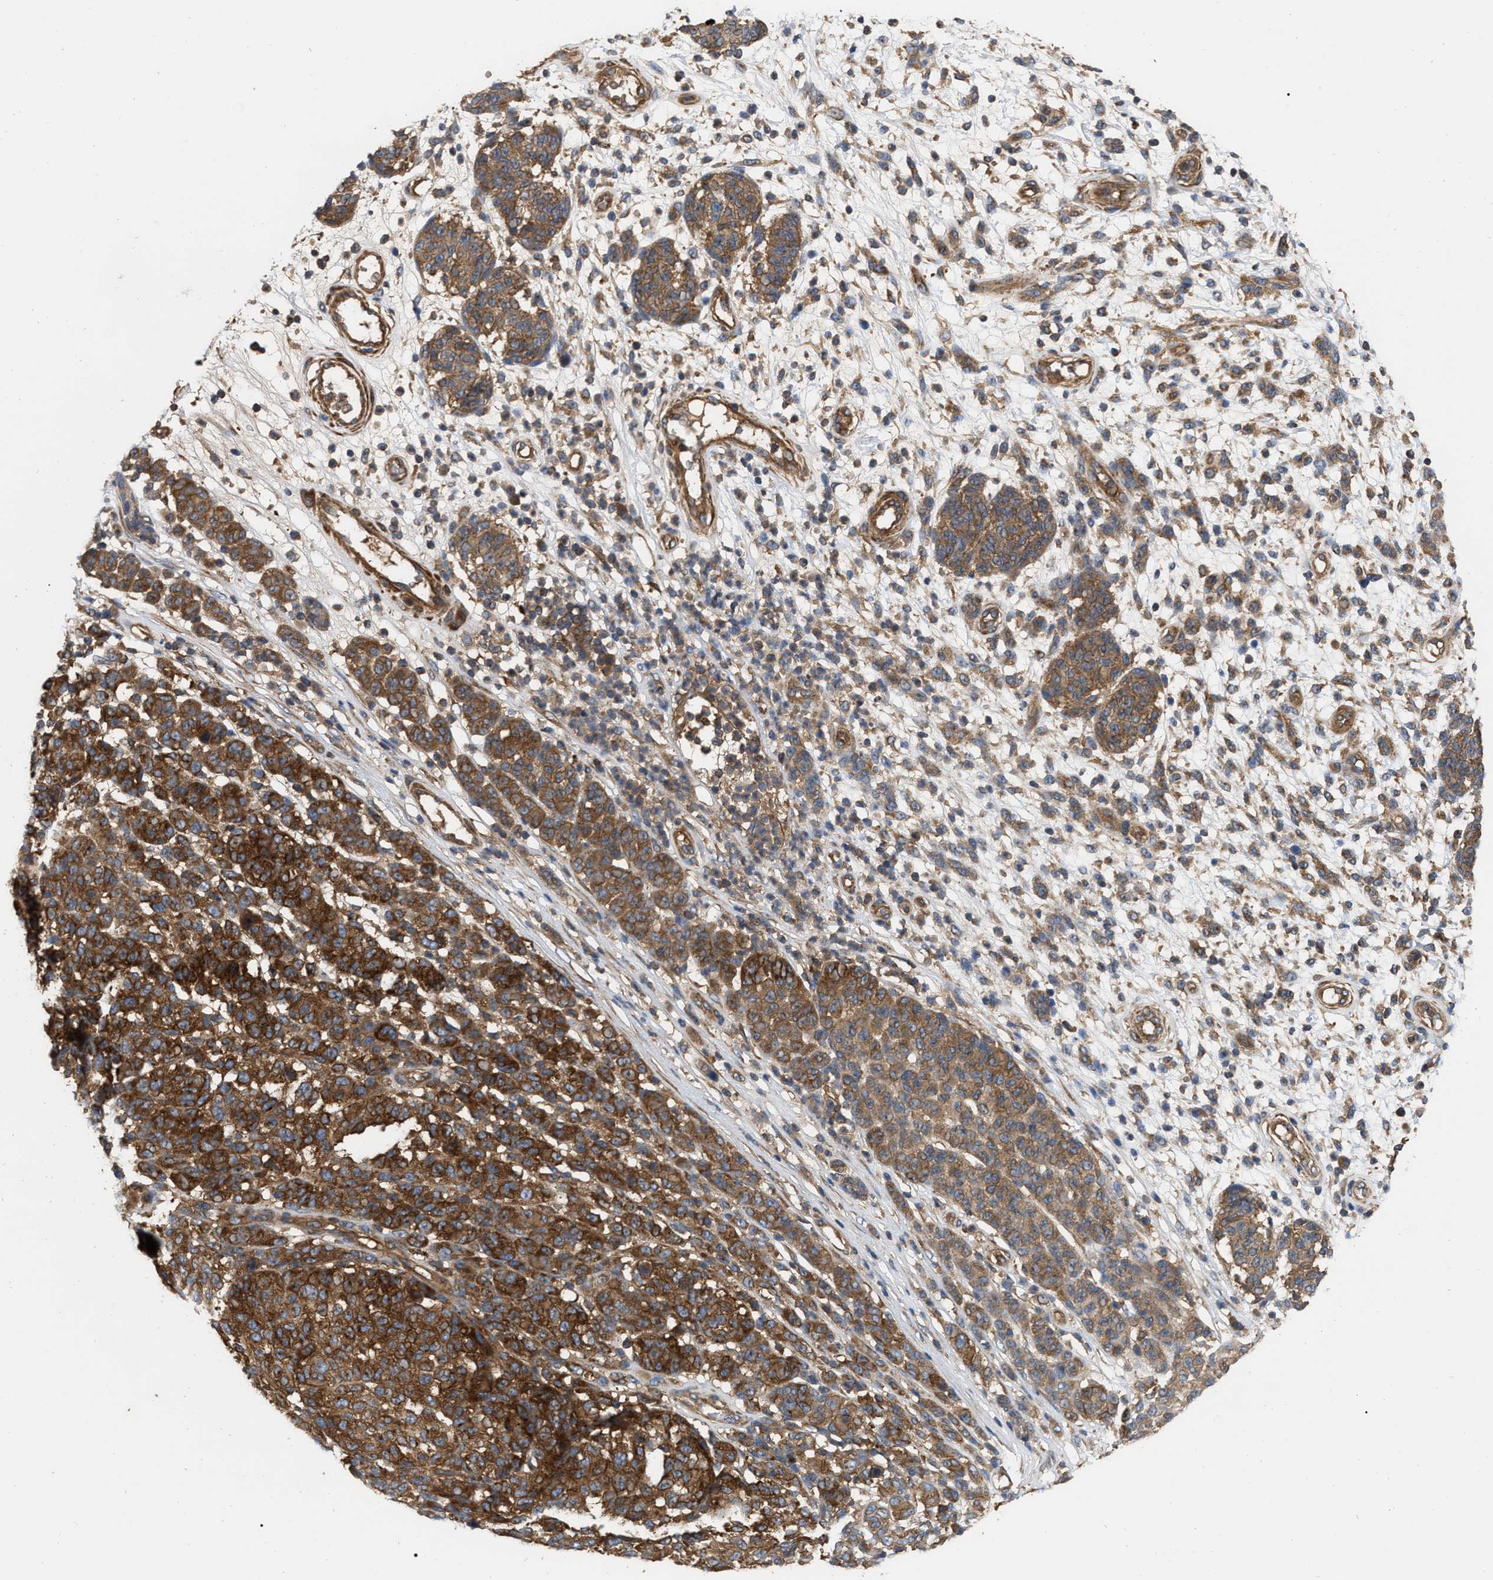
{"staining": {"intensity": "strong", "quantity": ">75%", "location": "cytoplasmic/membranous"}, "tissue": "melanoma", "cell_type": "Tumor cells", "image_type": "cancer", "snomed": [{"axis": "morphology", "description": "Malignant melanoma, NOS"}, {"axis": "topography", "description": "Skin"}], "caption": "Strong cytoplasmic/membranous protein expression is appreciated in approximately >75% of tumor cells in melanoma. (DAB IHC, brown staining for protein, blue staining for nuclei).", "gene": "RABEP1", "patient": {"sex": "male", "age": 59}}